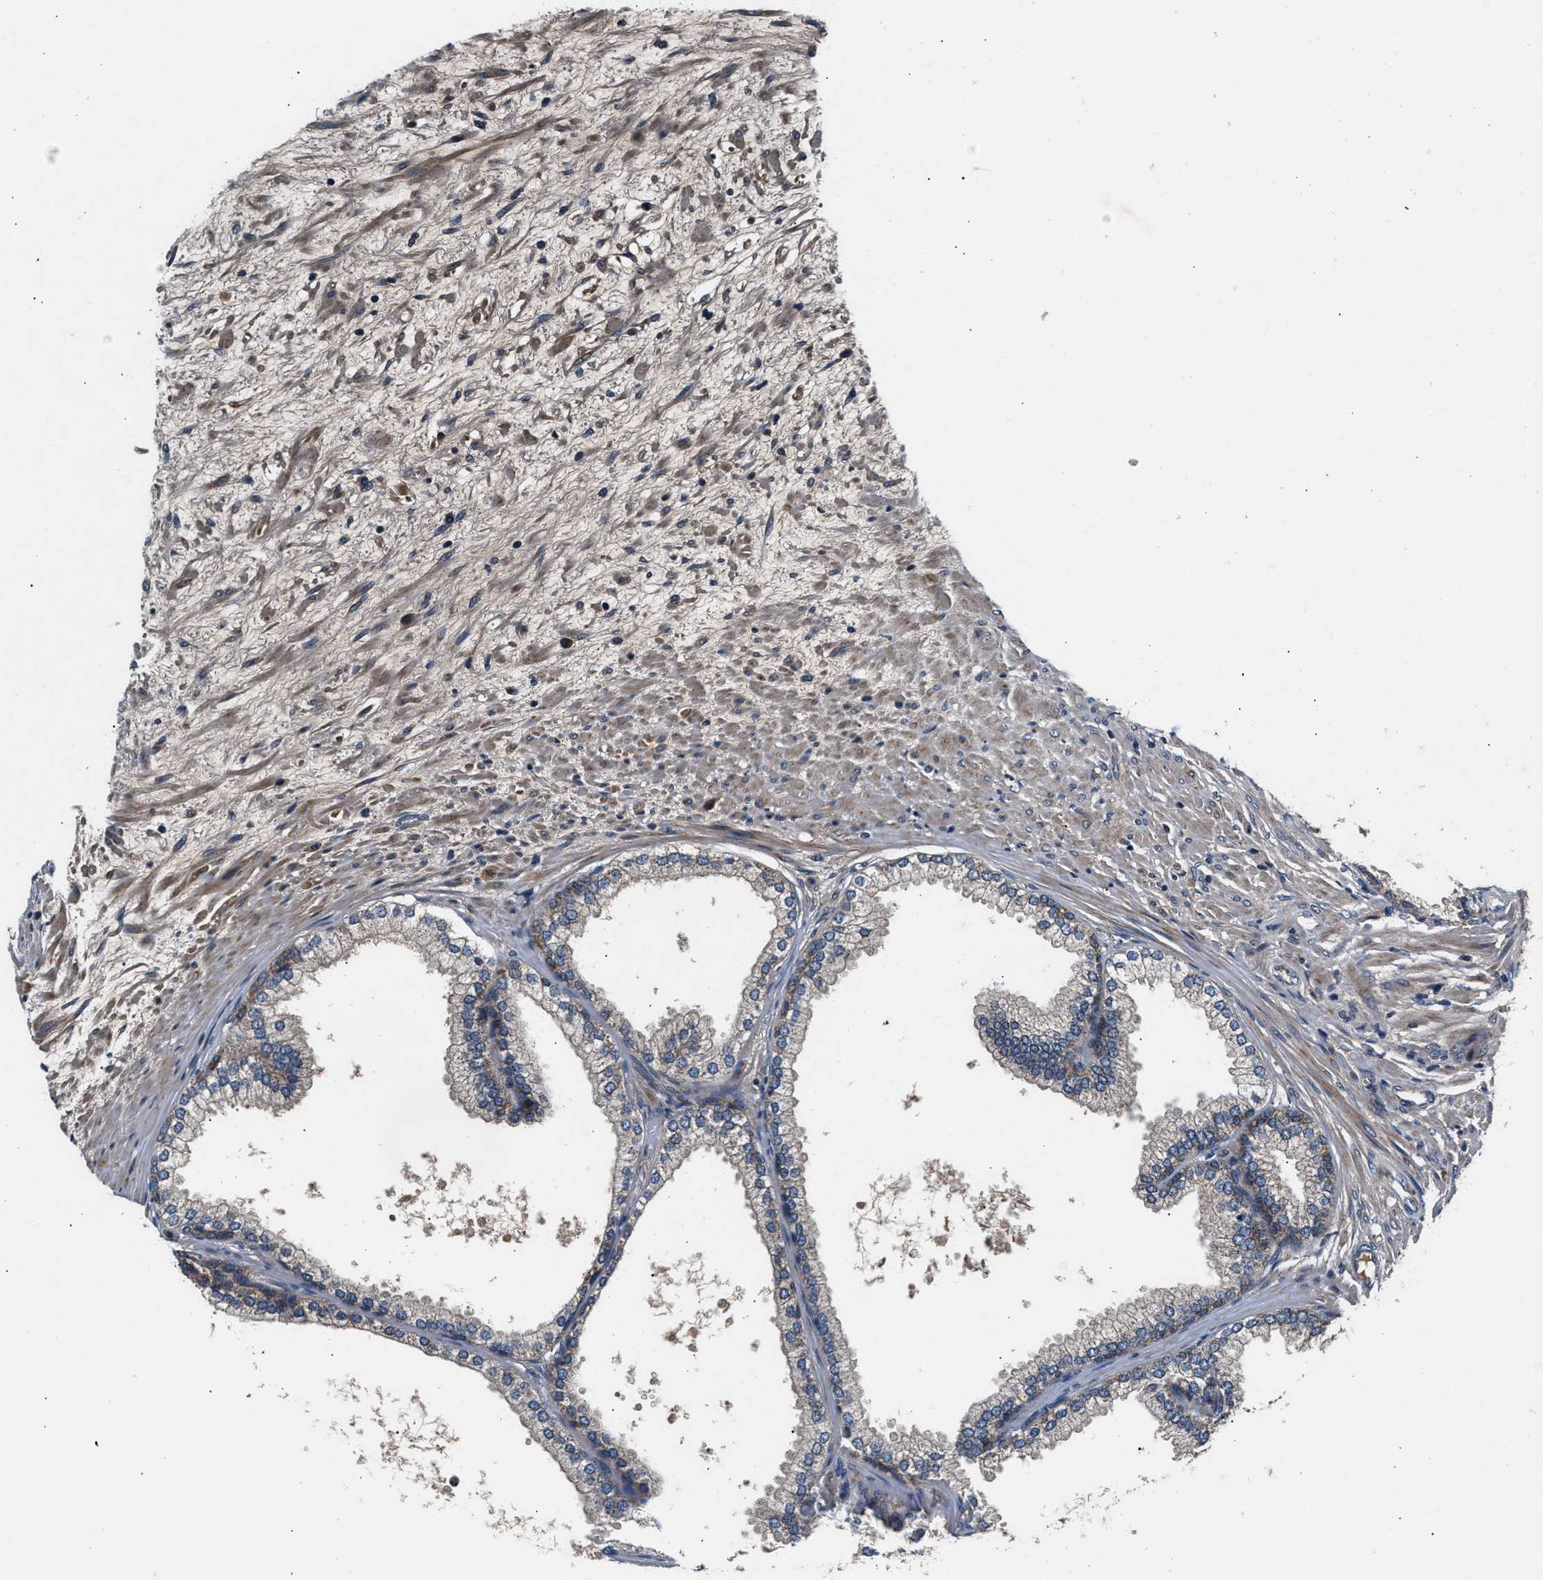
{"staining": {"intensity": "weak", "quantity": "<25%", "location": "cytoplasmic/membranous"}, "tissue": "prostate", "cell_type": "Glandular cells", "image_type": "normal", "snomed": [{"axis": "morphology", "description": "Normal tissue, NOS"}, {"axis": "topography", "description": "Prostate"}], "caption": "DAB immunohistochemical staining of unremarkable prostate demonstrates no significant positivity in glandular cells.", "gene": "IMMT", "patient": {"sex": "male", "age": 76}}